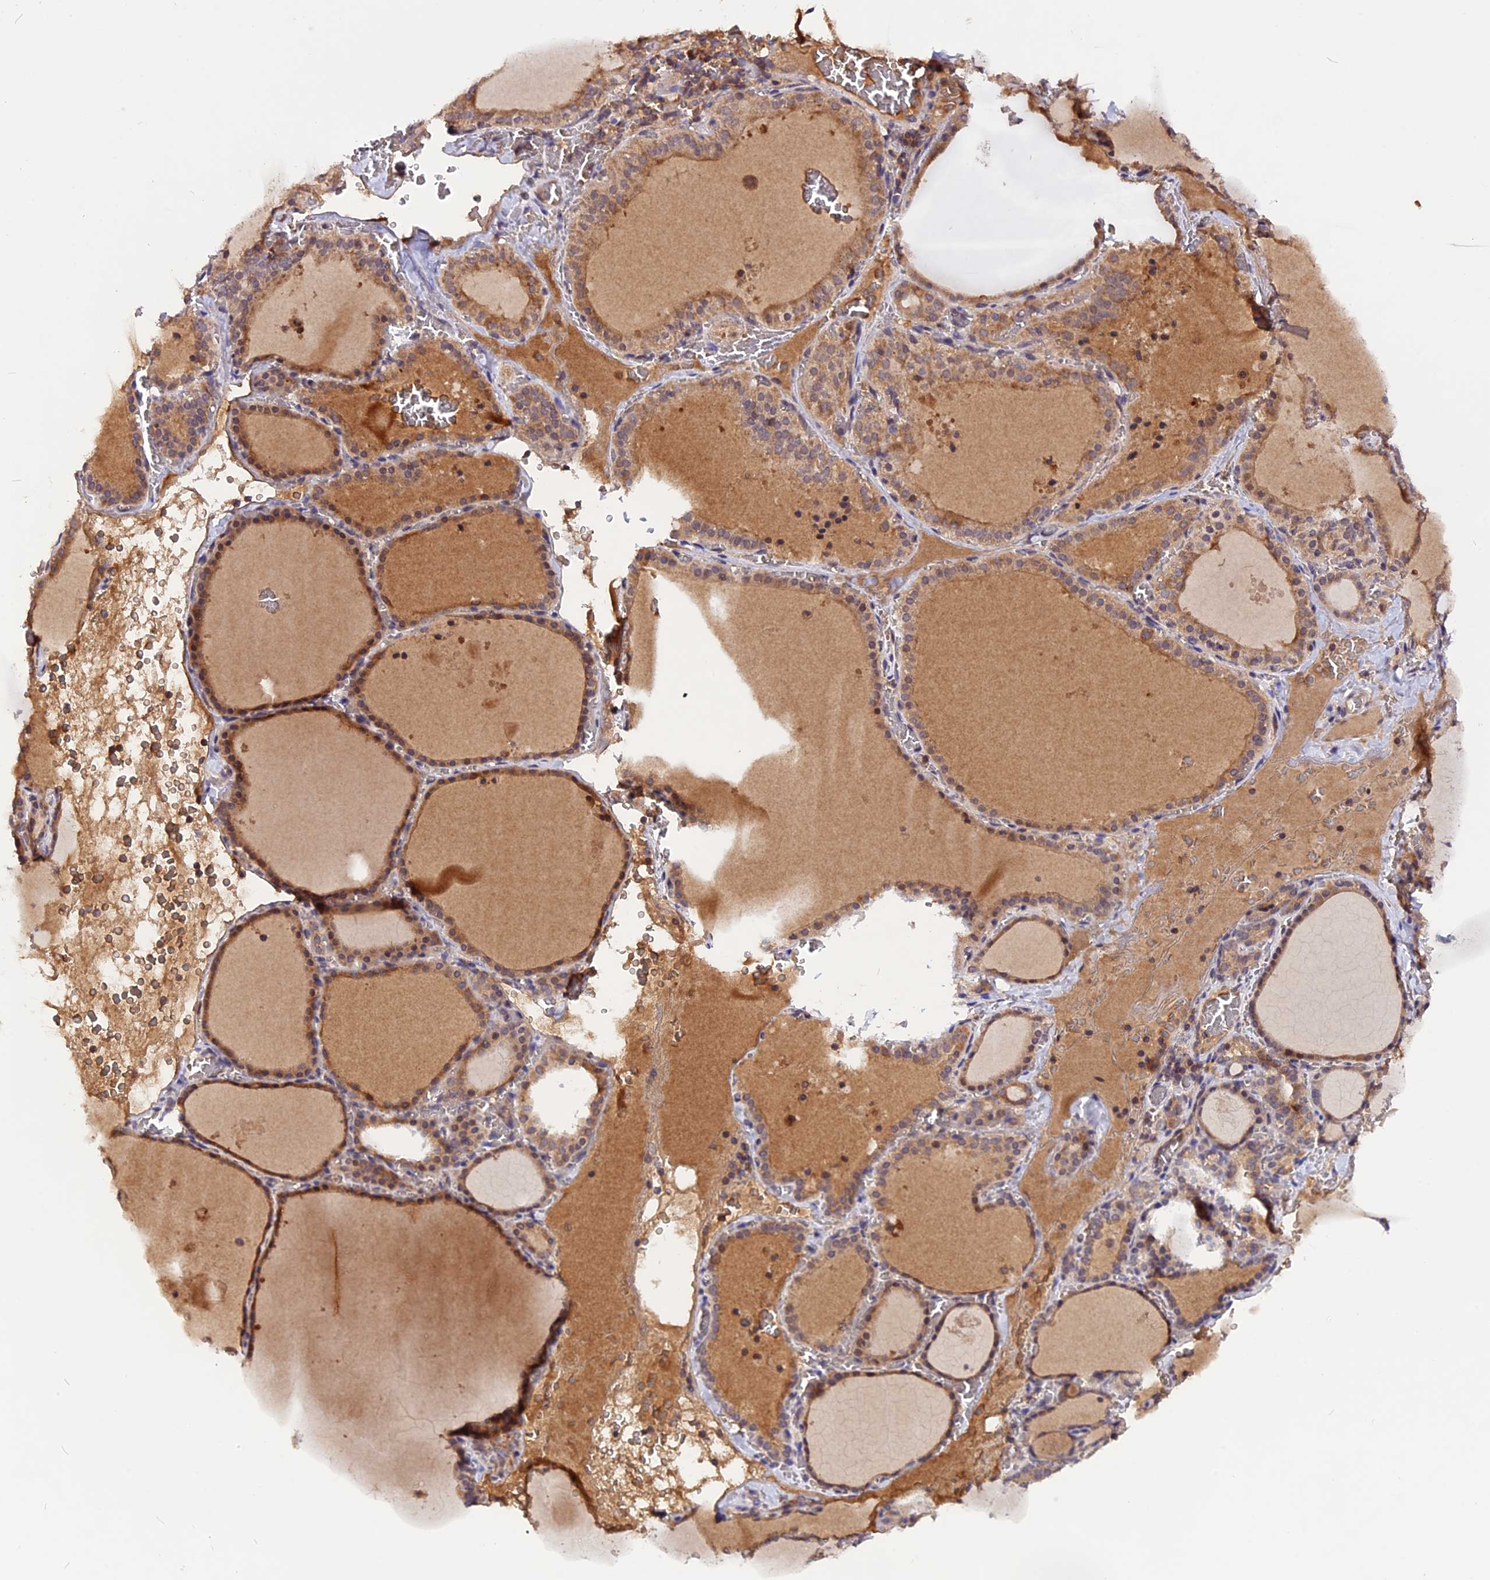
{"staining": {"intensity": "moderate", "quantity": ">75%", "location": "cytoplasmic/membranous"}, "tissue": "thyroid gland", "cell_type": "Glandular cells", "image_type": "normal", "snomed": [{"axis": "morphology", "description": "Normal tissue, NOS"}, {"axis": "topography", "description": "Thyroid gland"}], "caption": "This is an image of IHC staining of benign thyroid gland, which shows moderate expression in the cytoplasmic/membranous of glandular cells.", "gene": "MARK4", "patient": {"sex": "female", "age": 39}}